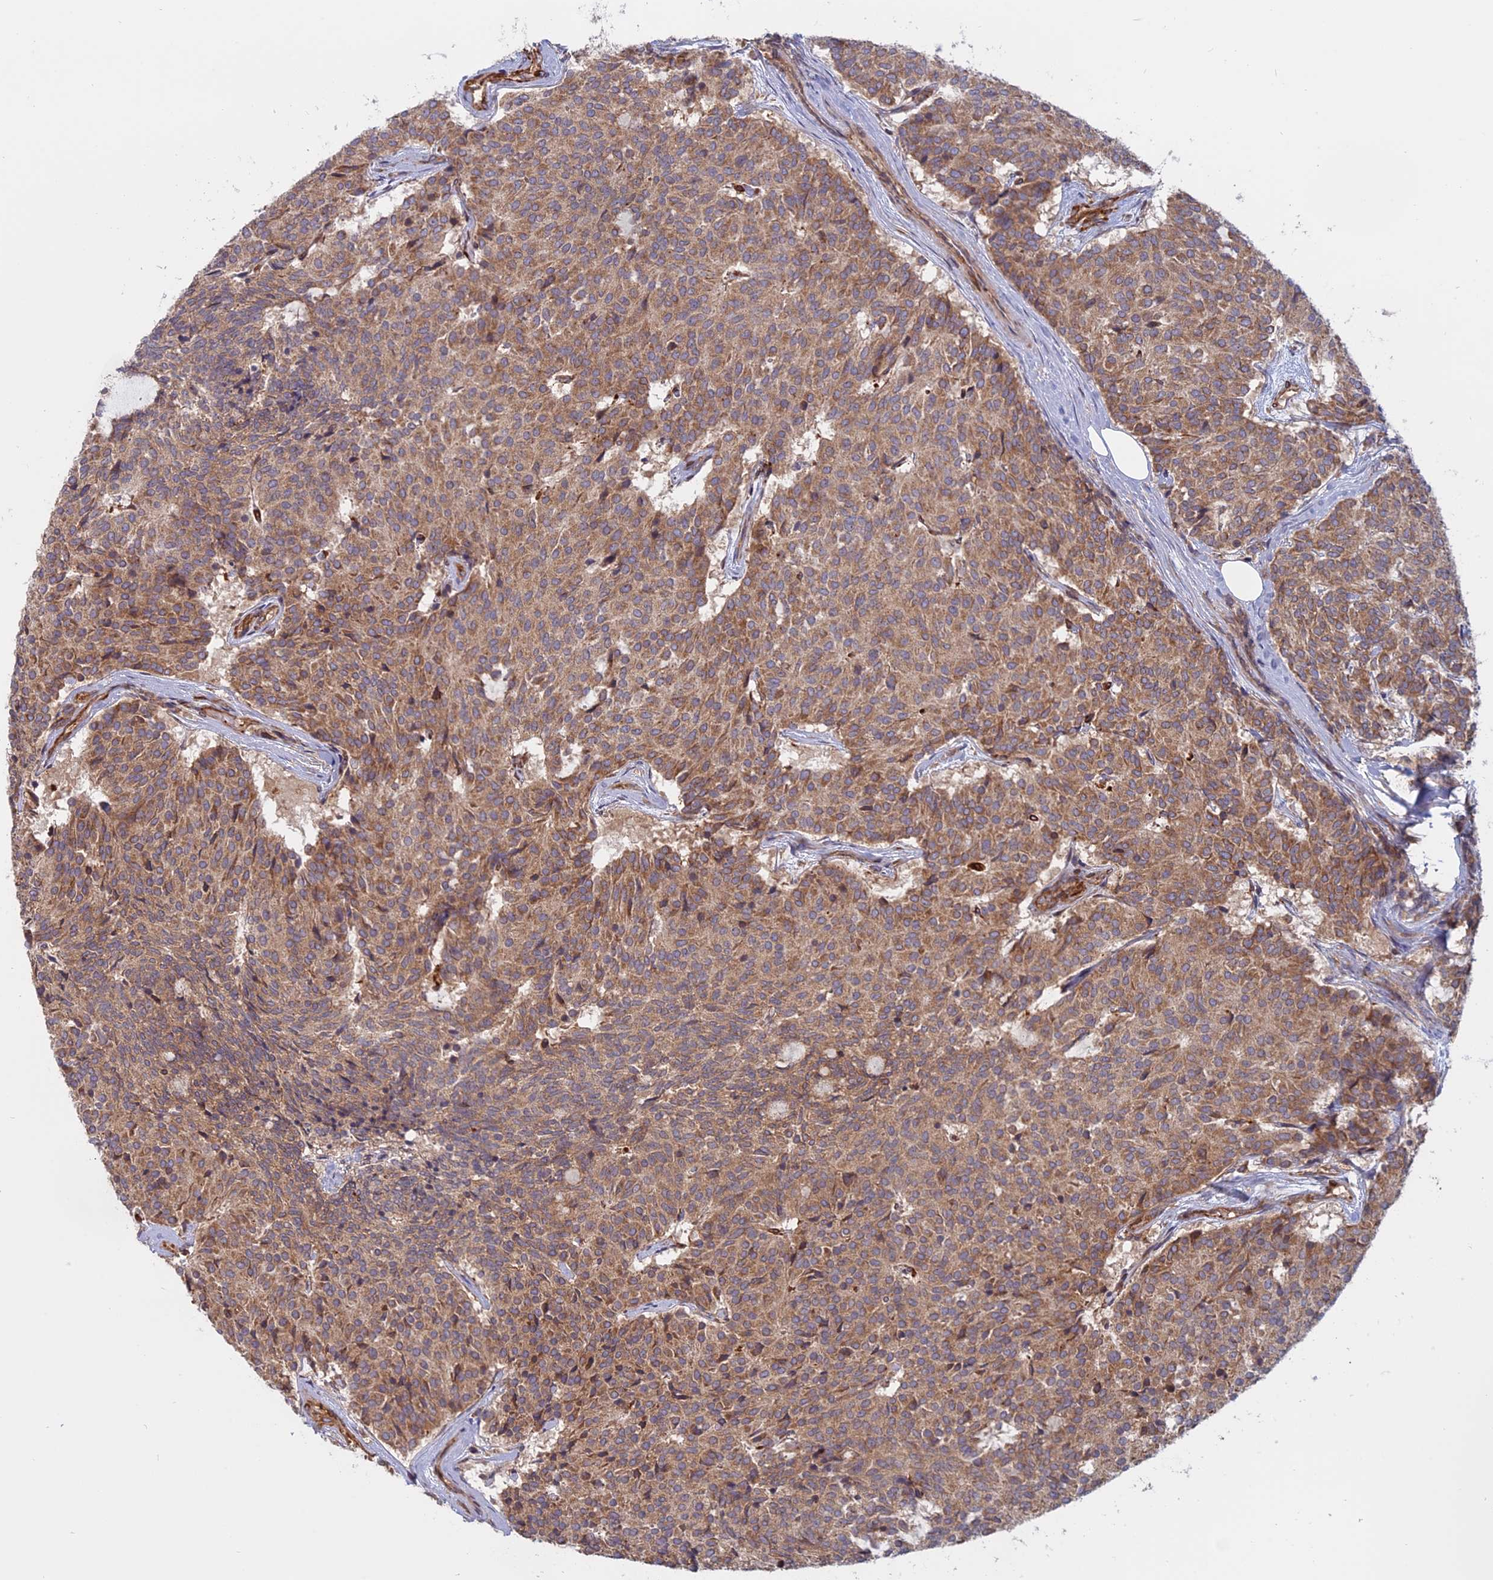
{"staining": {"intensity": "moderate", "quantity": ">75%", "location": "cytoplasmic/membranous"}, "tissue": "carcinoid", "cell_type": "Tumor cells", "image_type": "cancer", "snomed": [{"axis": "morphology", "description": "Carcinoid, malignant, NOS"}, {"axis": "topography", "description": "Pancreas"}], "caption": "A high-resolution photomicrograph shows immunohistochemistry (IHC) staining of malignant carcinoid, which displays moderate cytoplasmic/membranous staining in approximately >75% of tumor cells.", "gene": "TMEM208", "patient": {"sex": "female", "age": 54}}